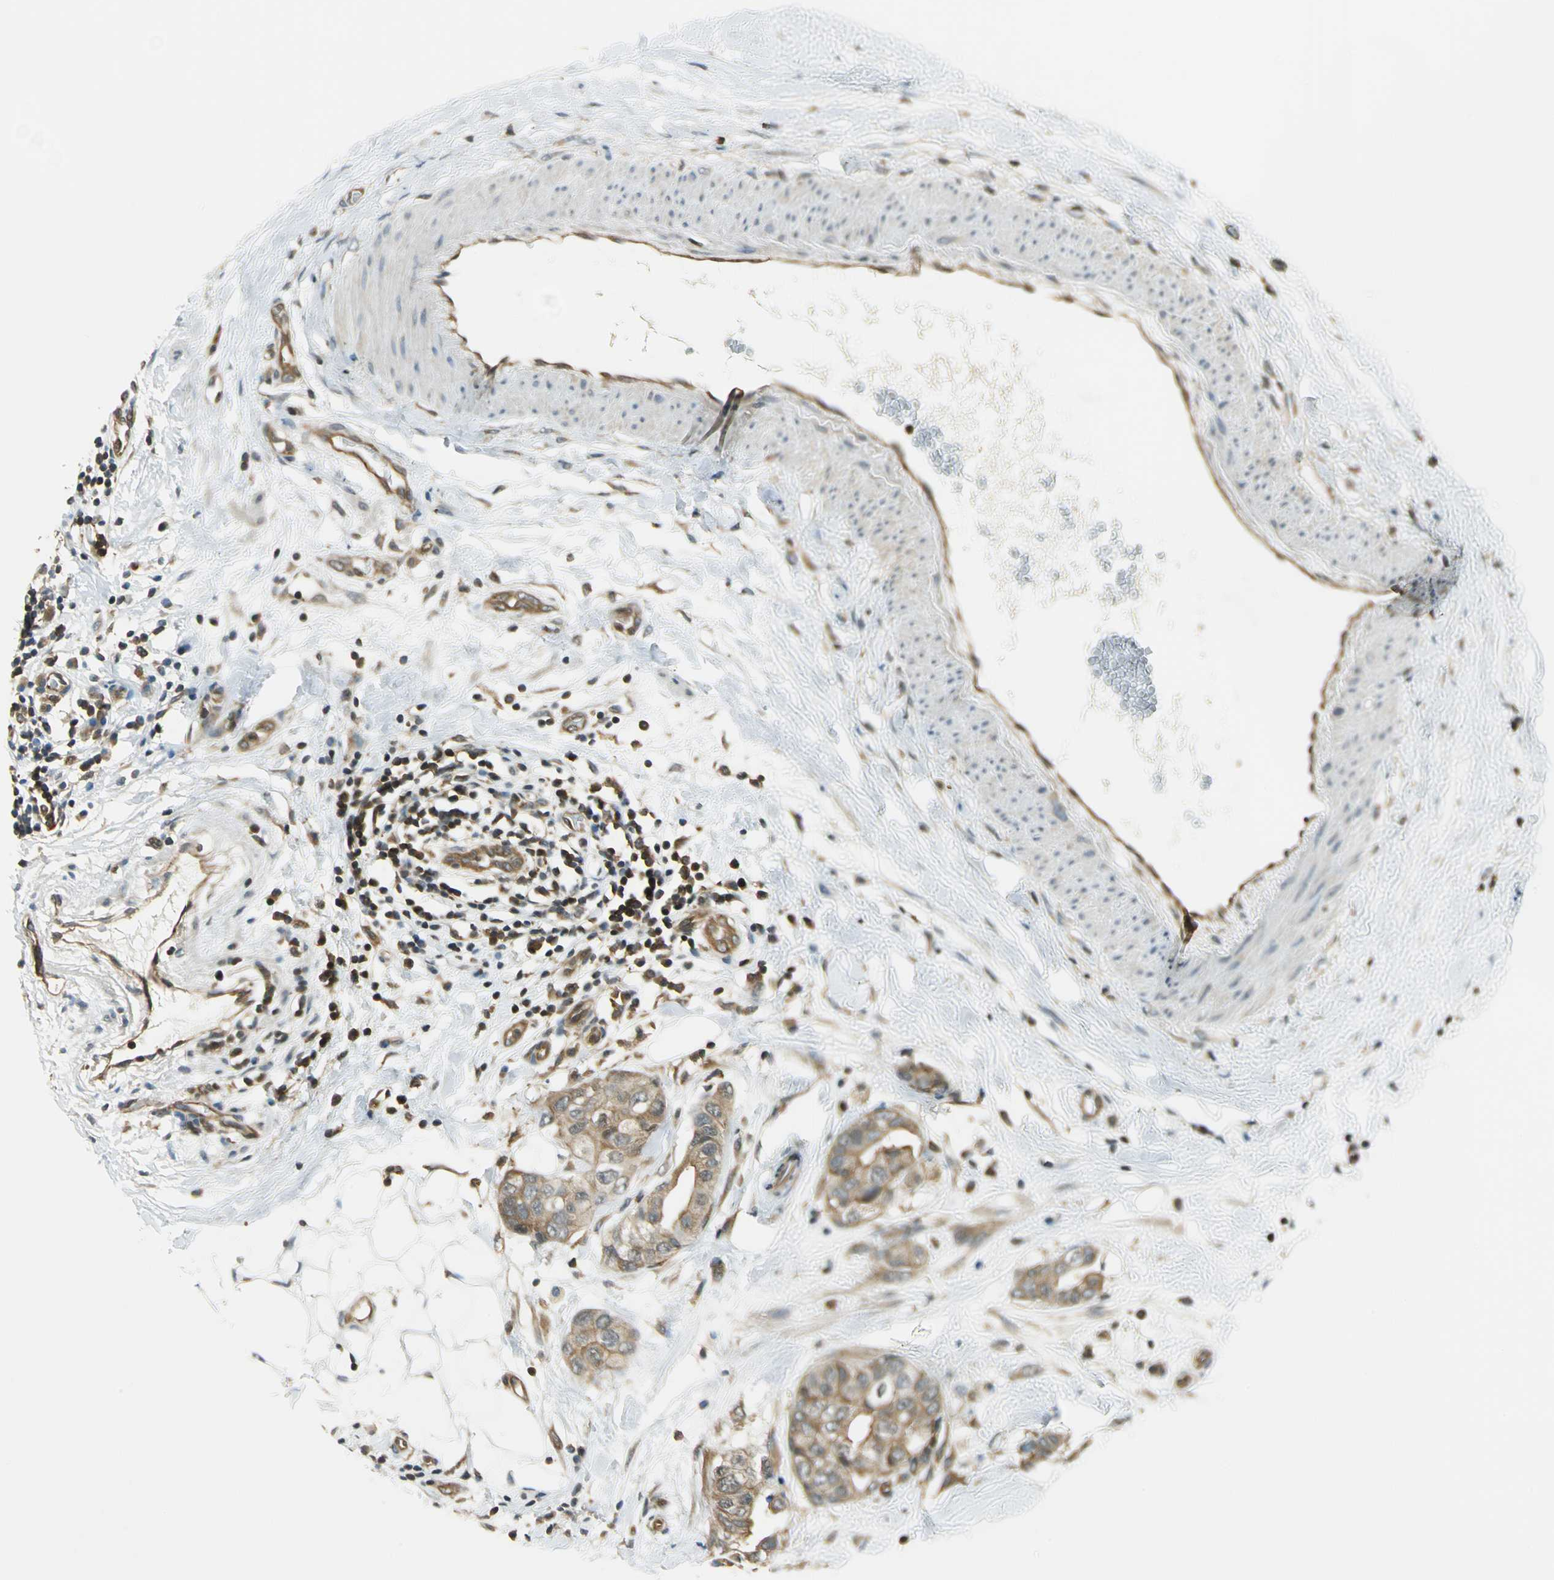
{"staining": {"intensity": "moderate", "quantity": ">75%", "location": "cytoplasmic/membranous"}, "tissue": "breast cancer", "cell_type": "Tumor cells", "image_type": "cancer", "snomed": [{"axis": "morphology", "description": "Duct carcinoma"}, {"axis": "topography", "description": "Breast"}], "caption": "High-magnification brightfield microscopy of breast intraductal carcinoma stained with DAB (3,3'-diaminobenzidine) (brown) and counterstained with hematoxylin (blue). tumor cells exhibit moderate cytoplasmic/membranous staining is seen in about>75% of cells.", "gene": "ARPC3", "patient": {"sex": "female", "age": 40}}